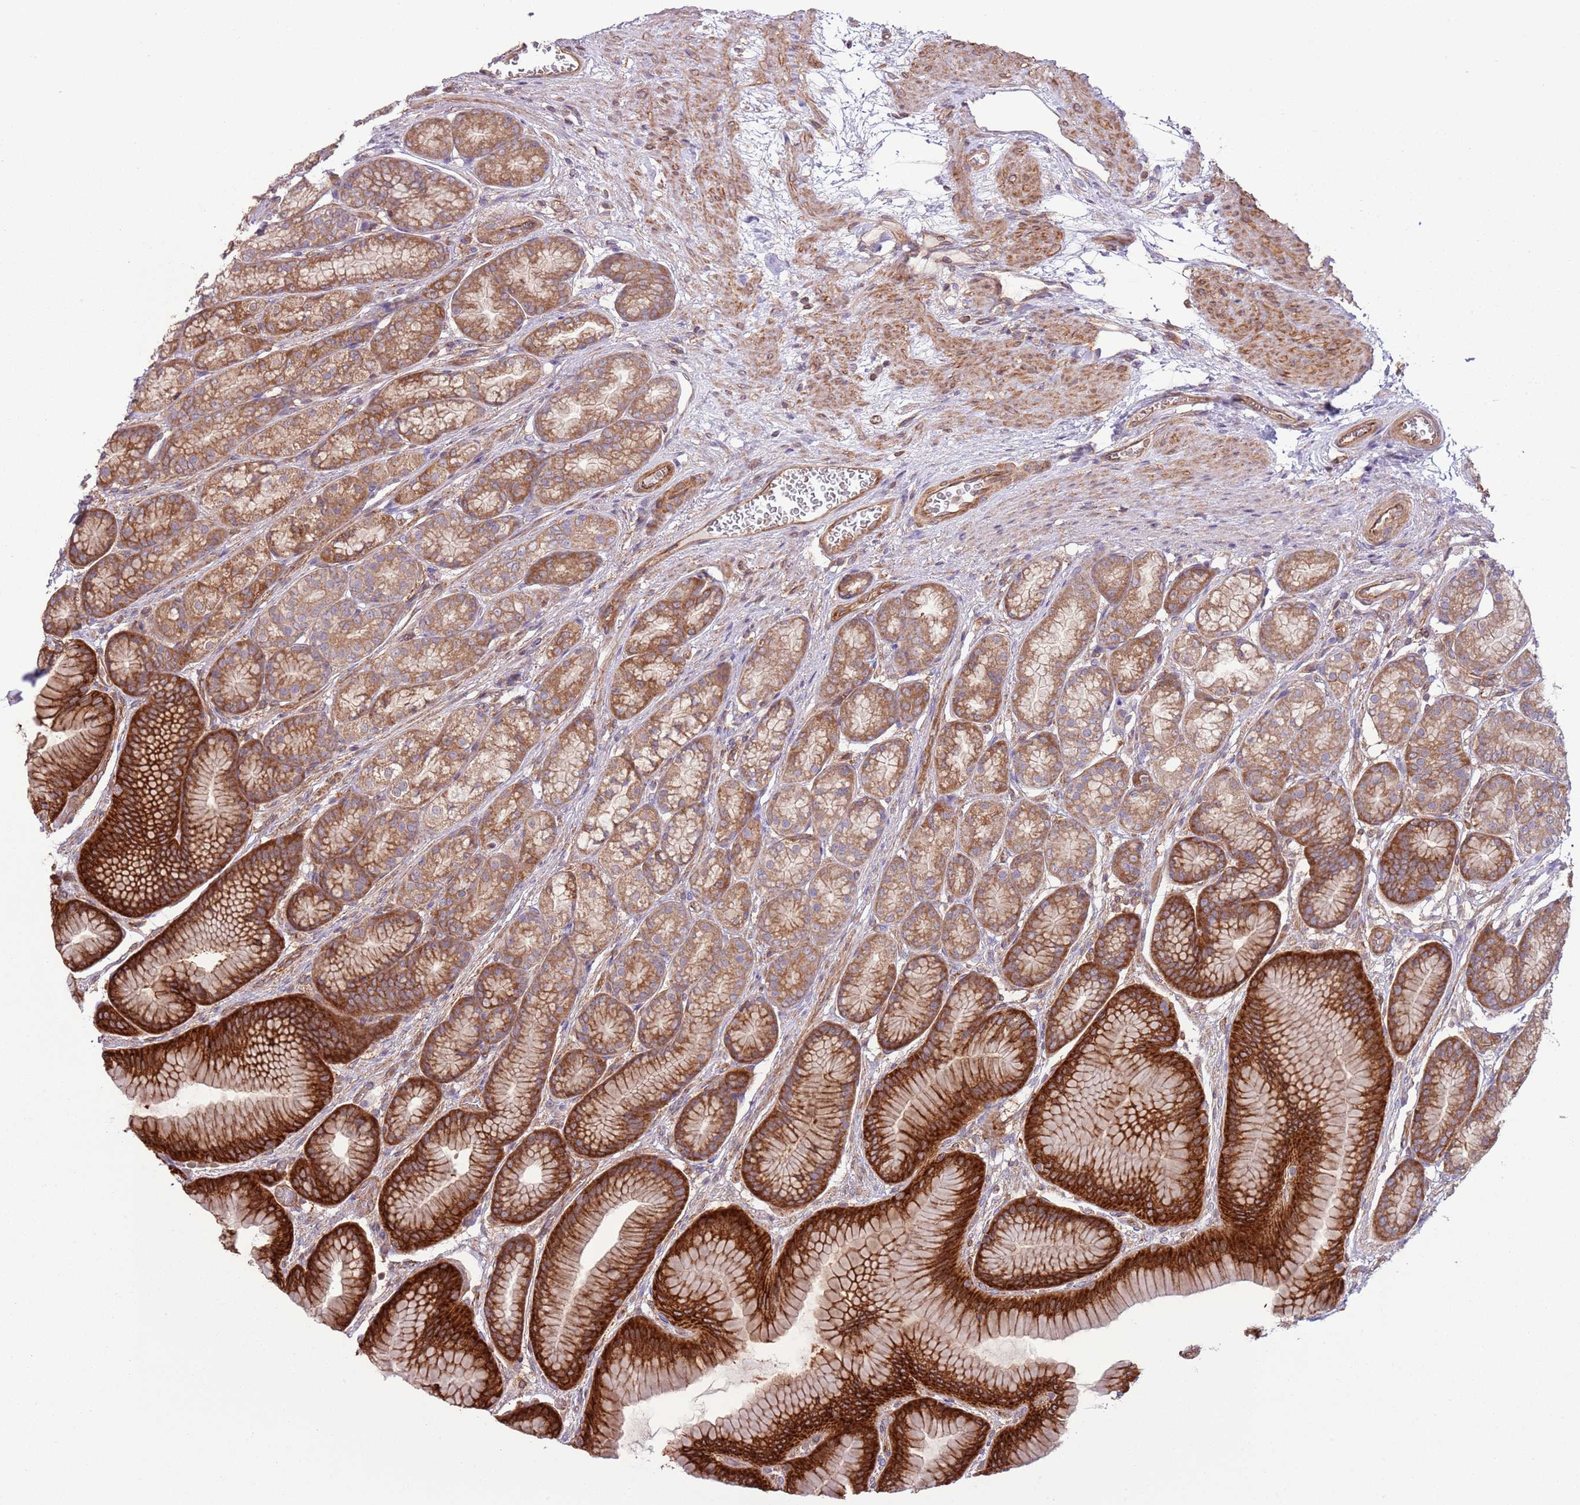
{"staining": {"intensity": "strong", "quantity": ">75%", "location": "cytoplasmic/membranous"}, "tissue": "stomach", "cell_type": "Glandular cells", "image_type": "normal", "snomed": [{"axis": "morphology", "description": "Normal tissue, NOS"}, {"axis": "morphology", "description": "Adenocarcinoma, NOS"}, {"axis": "morphology", "description": "Adenocarcinoma, High grade"}, {"axis": "topography", "description": "Stomach, upper"}, {"axis": "topography", "description": "Stomach"}], "caption": "Normal stomach reveals strong cytoplasmic/membranous positivity in approximately >75% of glandular cells, visualized by immunohistochemistry.", "gene": "LPIN2", "patient": {"sex": "female", "age": 65}}